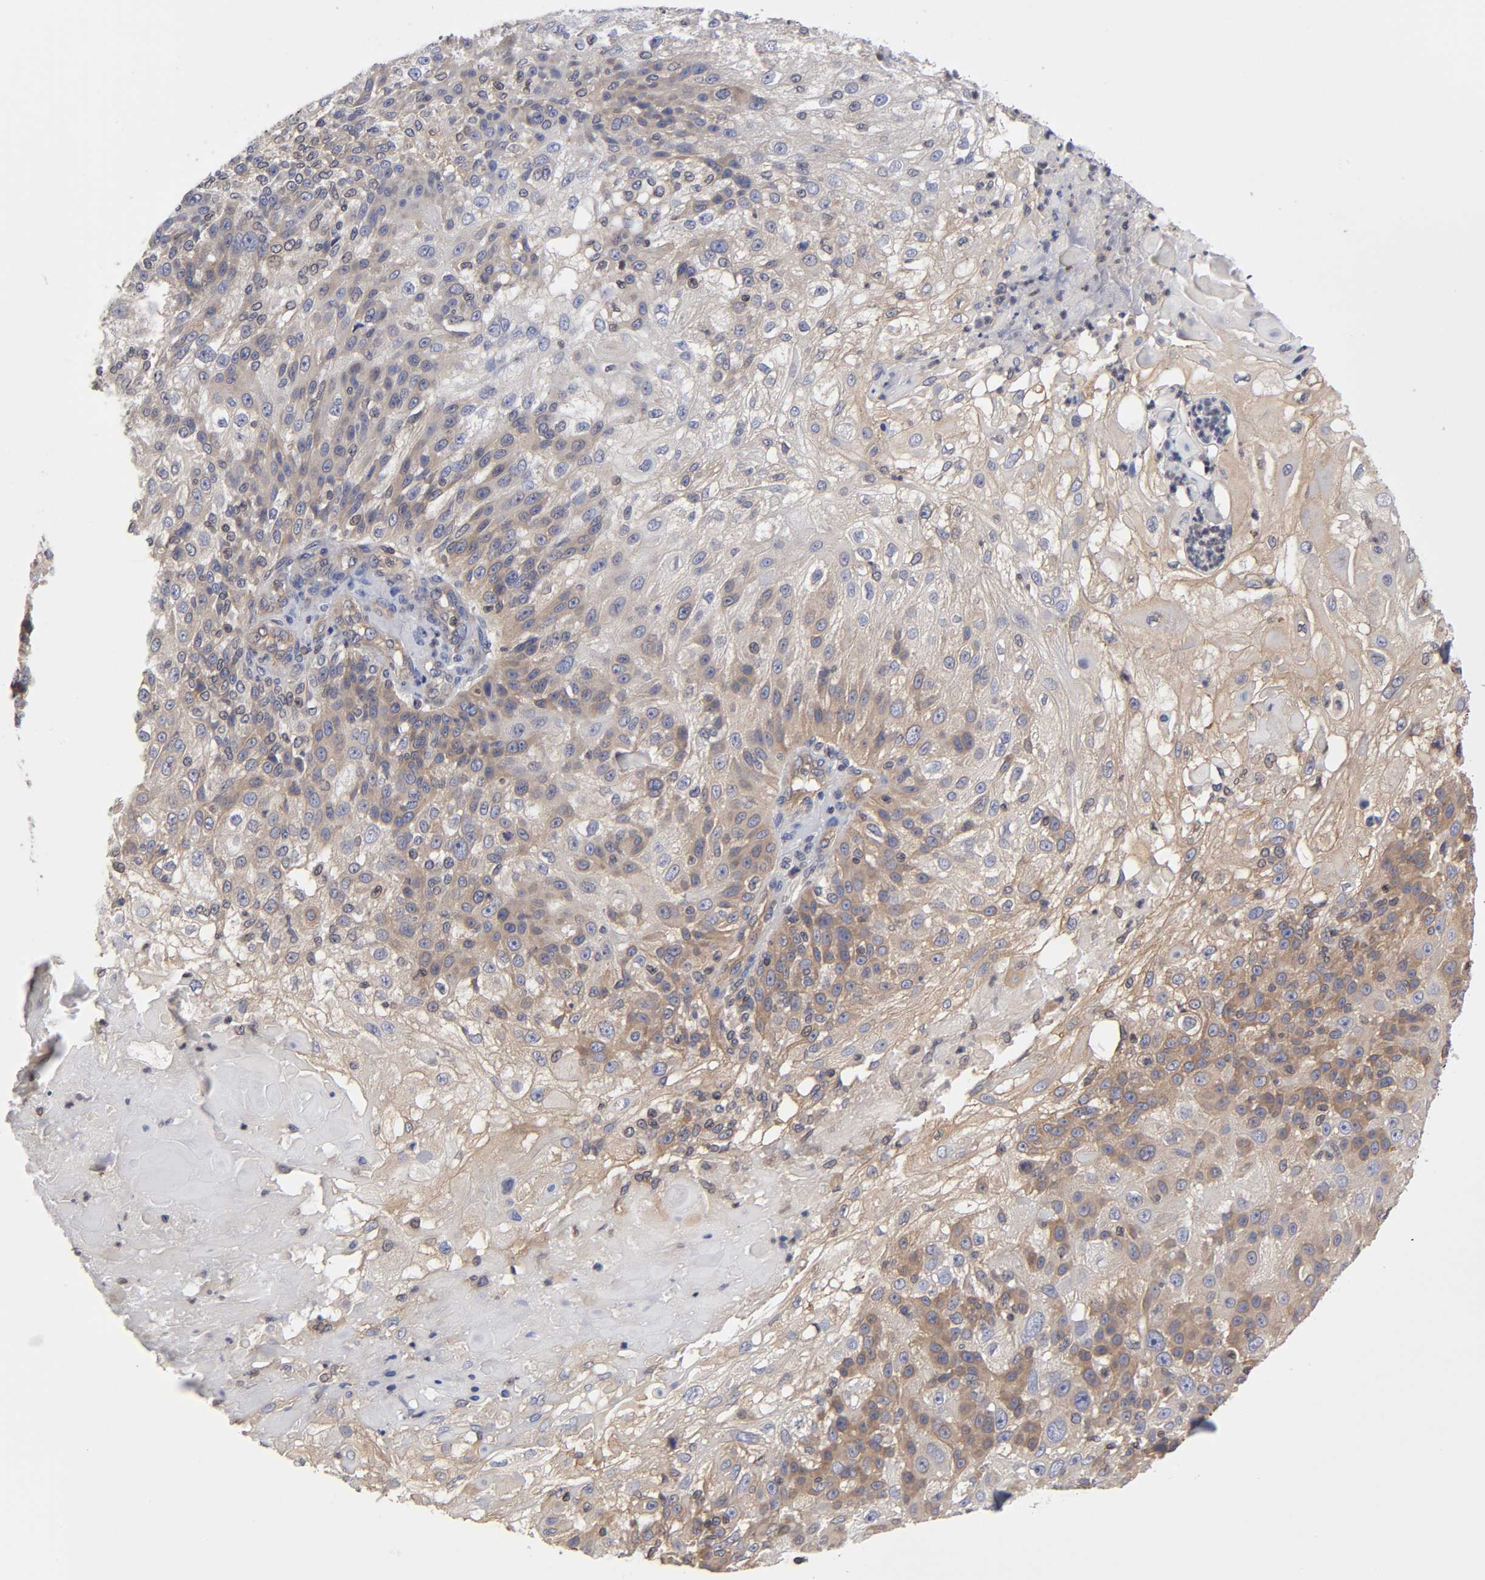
{"staining": {"intensity": "weak", "quantity": ">75%", "location": "cytoplasmic/membranous"}, "tissue": "skin cancer", "cell_type": "Tumor cells", "image_type": "cancer", "snomed": [{"axis": "morphology", "description": "Normal tissue, NOS"}, {"axis": "morphology", "description": "Squamous cell carcinoma, NOS"}, {"axis": "topography", "description": "Skin"}], "caption": "Approximately >75% of tumor cells in skin cancer demonstrate weak cytoplasmic/membranous protein staining as visualized by brown immunohistochemical staining.", "gene": "STRN3", "patient": {"sex": "female", "age": 83}}